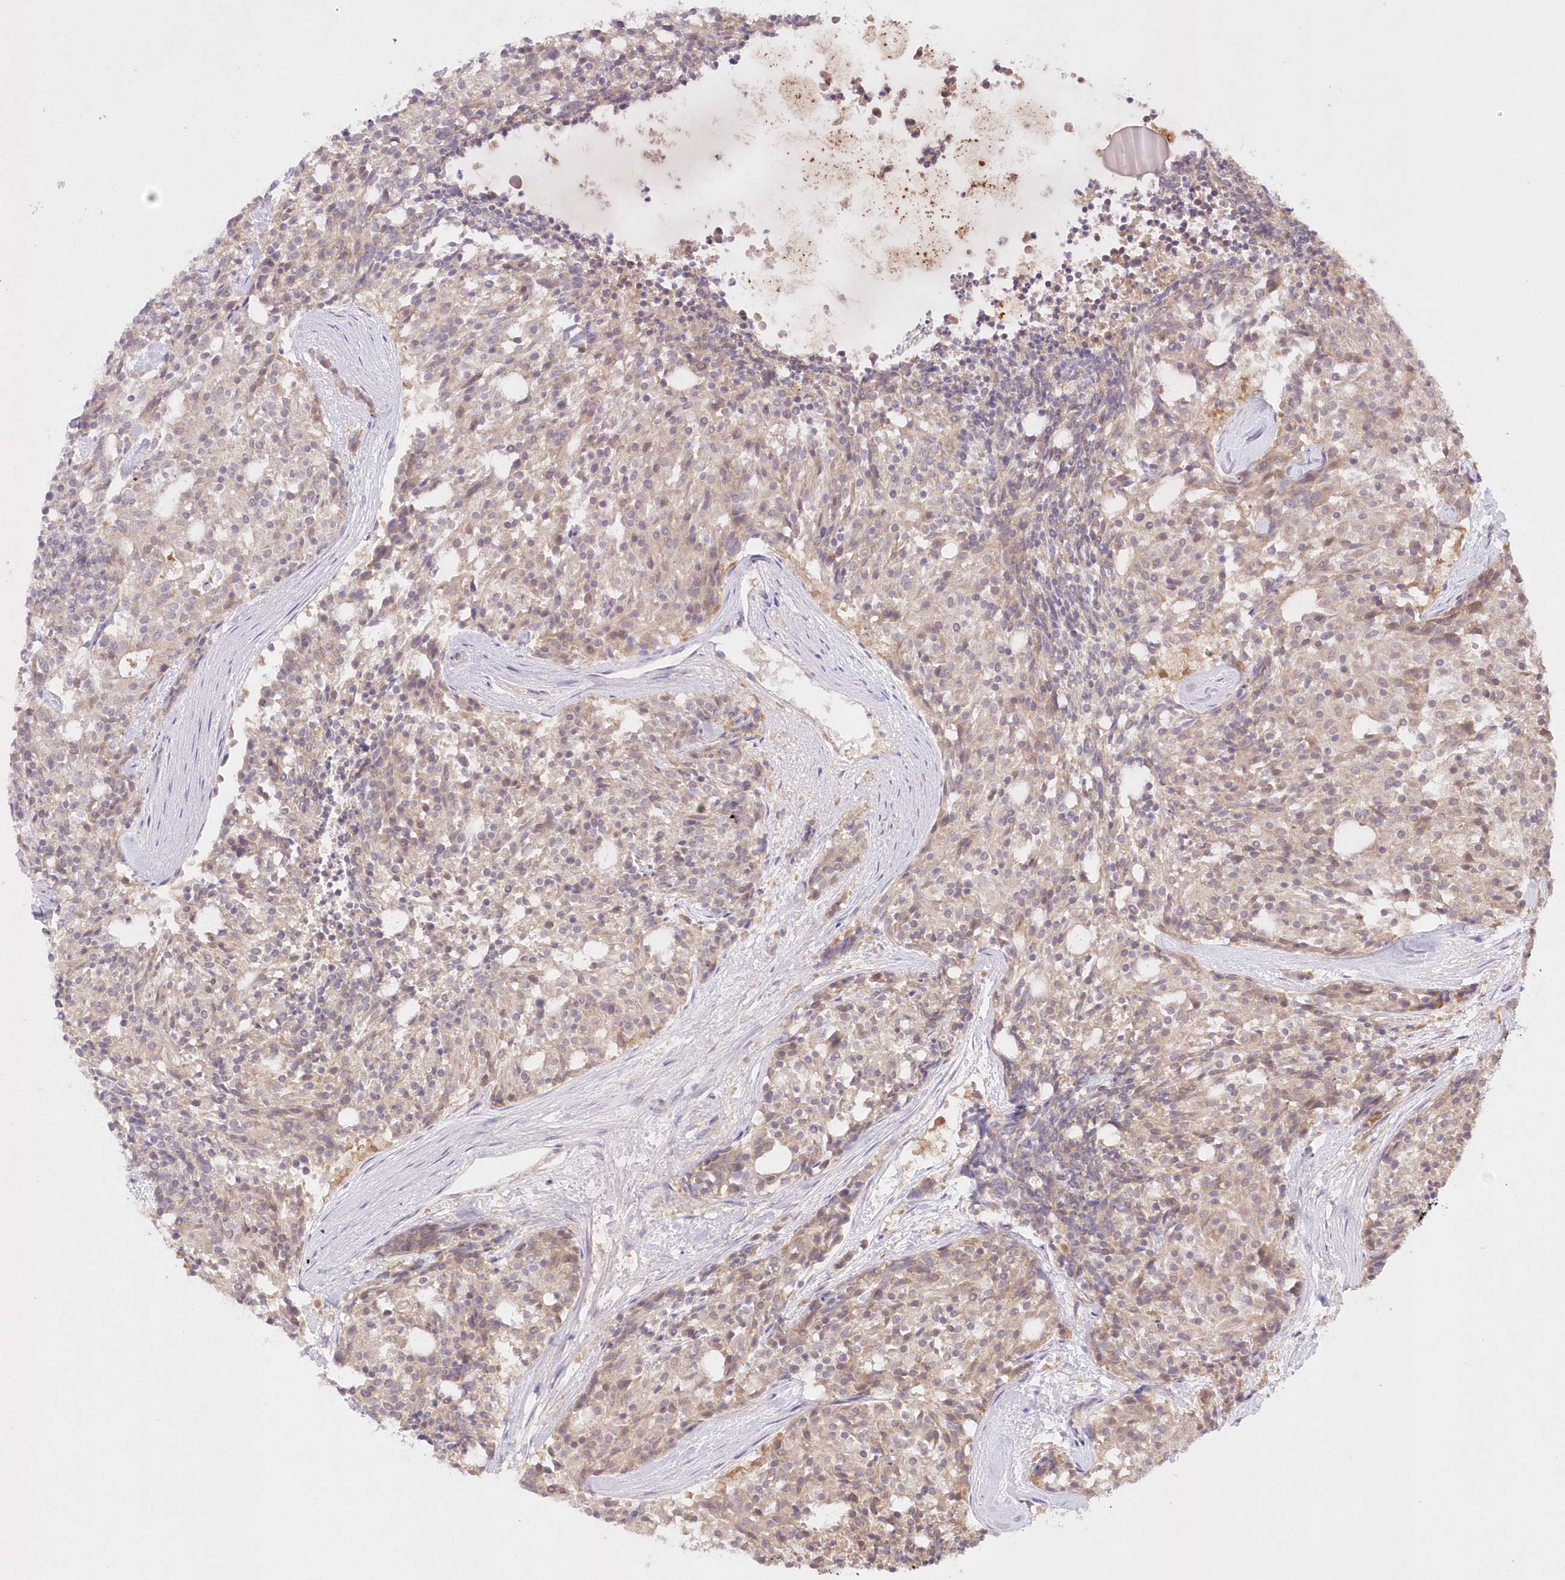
{"staining": {"intensity": "weak", "quantity": "25%-75%", "location": "cytoplasmic/membranous"}, "tissue": "carcinoid", "cell_type": "Tumor cells", "image_type": "cancer", "snomed": [{"axis": "morphology", "description": "Carcinoid, malignant, NOS"}, {"axis": "topography", "description": "Pancreas"}], "caption": "Carcinoid tissue reveals weak cytoplasmic/membranous staining in about 25%-75% of tumor cells (DAB IHC, brown staining for protein, blue staining for nuclei).", "gene": "RNPEP", "patient": {"sex": "female", "age": 54}}